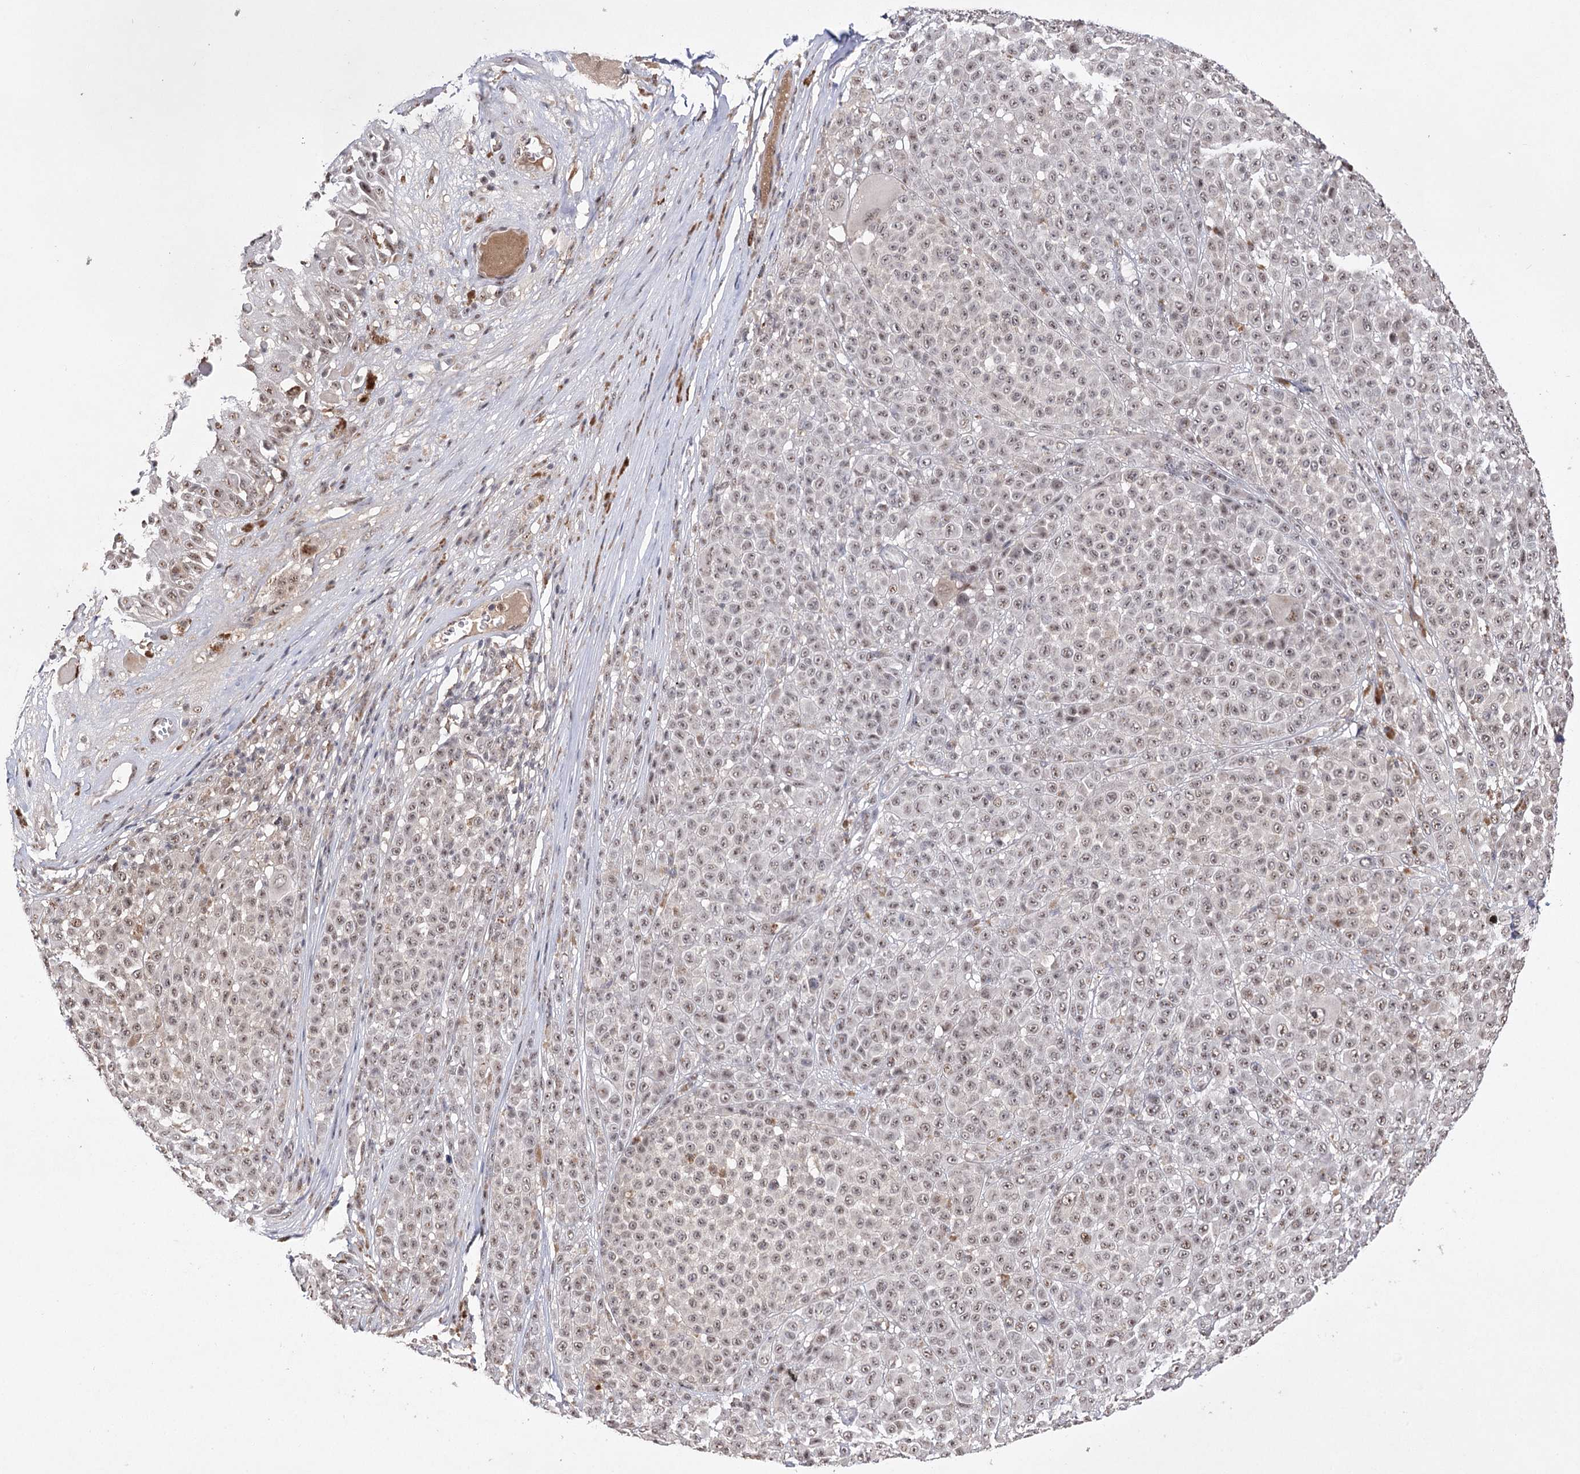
{"staining": {"intensity": "weak", "quantity": "25%-75%", "location": "nuclear"}, "tissue": "melanoma", "cell_type": "Tumor cells", "image_type": "cancer", "snomed": [{"axis": "morphology", "description": "Malignant melanoma, NOS"}, {"axis": "topography", "description": "Skin"}], "caption": "Melanoma stained with IHC exhibits weak nuclear expression in about 25%-75% of tumor cells. The staining is performed using DAB brown chromogen to label protein expression. The nuclei are counter-stained blue using hematoxylin.", "gene": "PYROXD1", "patient": {"sex": "female", "age": 94}}